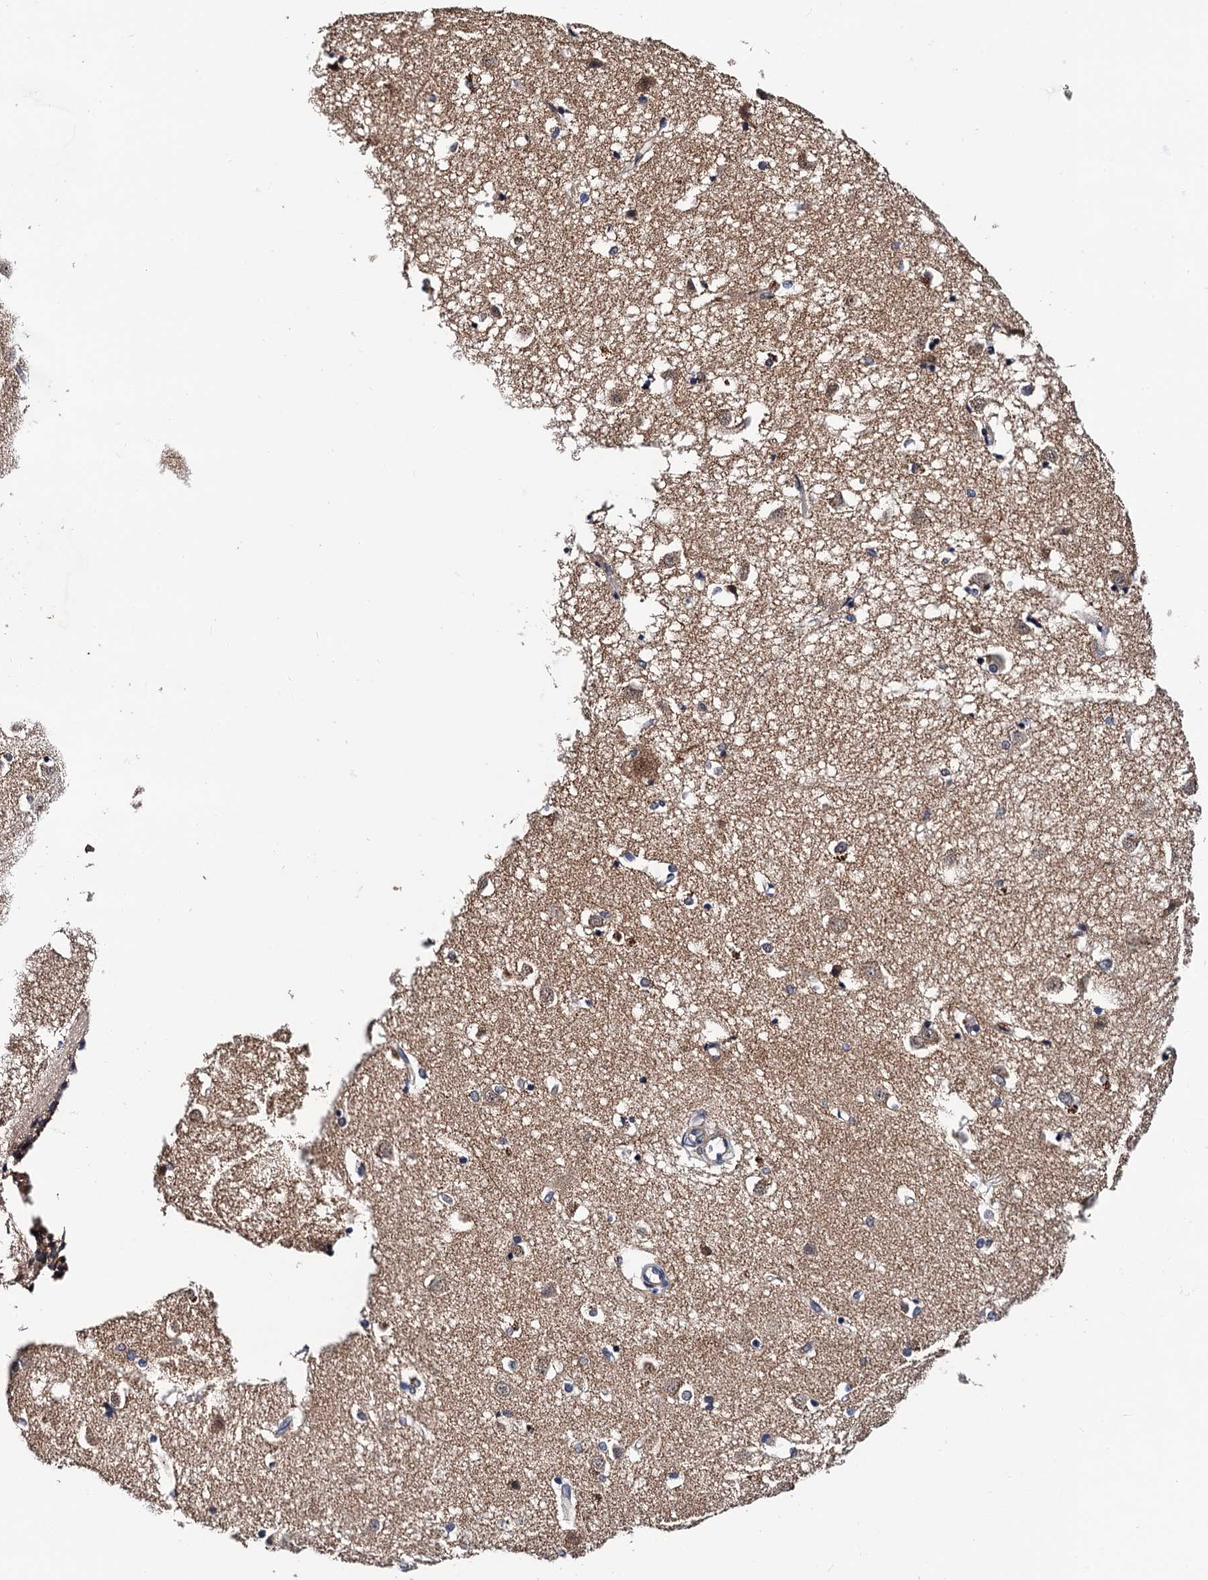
{"staining": {"intensity": "negative", "quantity": "none", "location": "none"}, "tissue": "caudate", "cell_type": "Glial cells", "image_type": "normal", "snomed": [{"axis": "morphology", "description": "Normal tissue, NOS"}, {"axis": "topography", "description": "Lateral ventricle wall"}], "caption": "Immunohistochemical staining of unremarkable human caudate demonstrates no significant expression in glial cells. (Brightfield microscopy of DAB (3,3'-diaminobenzidine) IHC at high magnification).", "gene": "NAA16", "patient": {"sex": "male", "age": 45}}